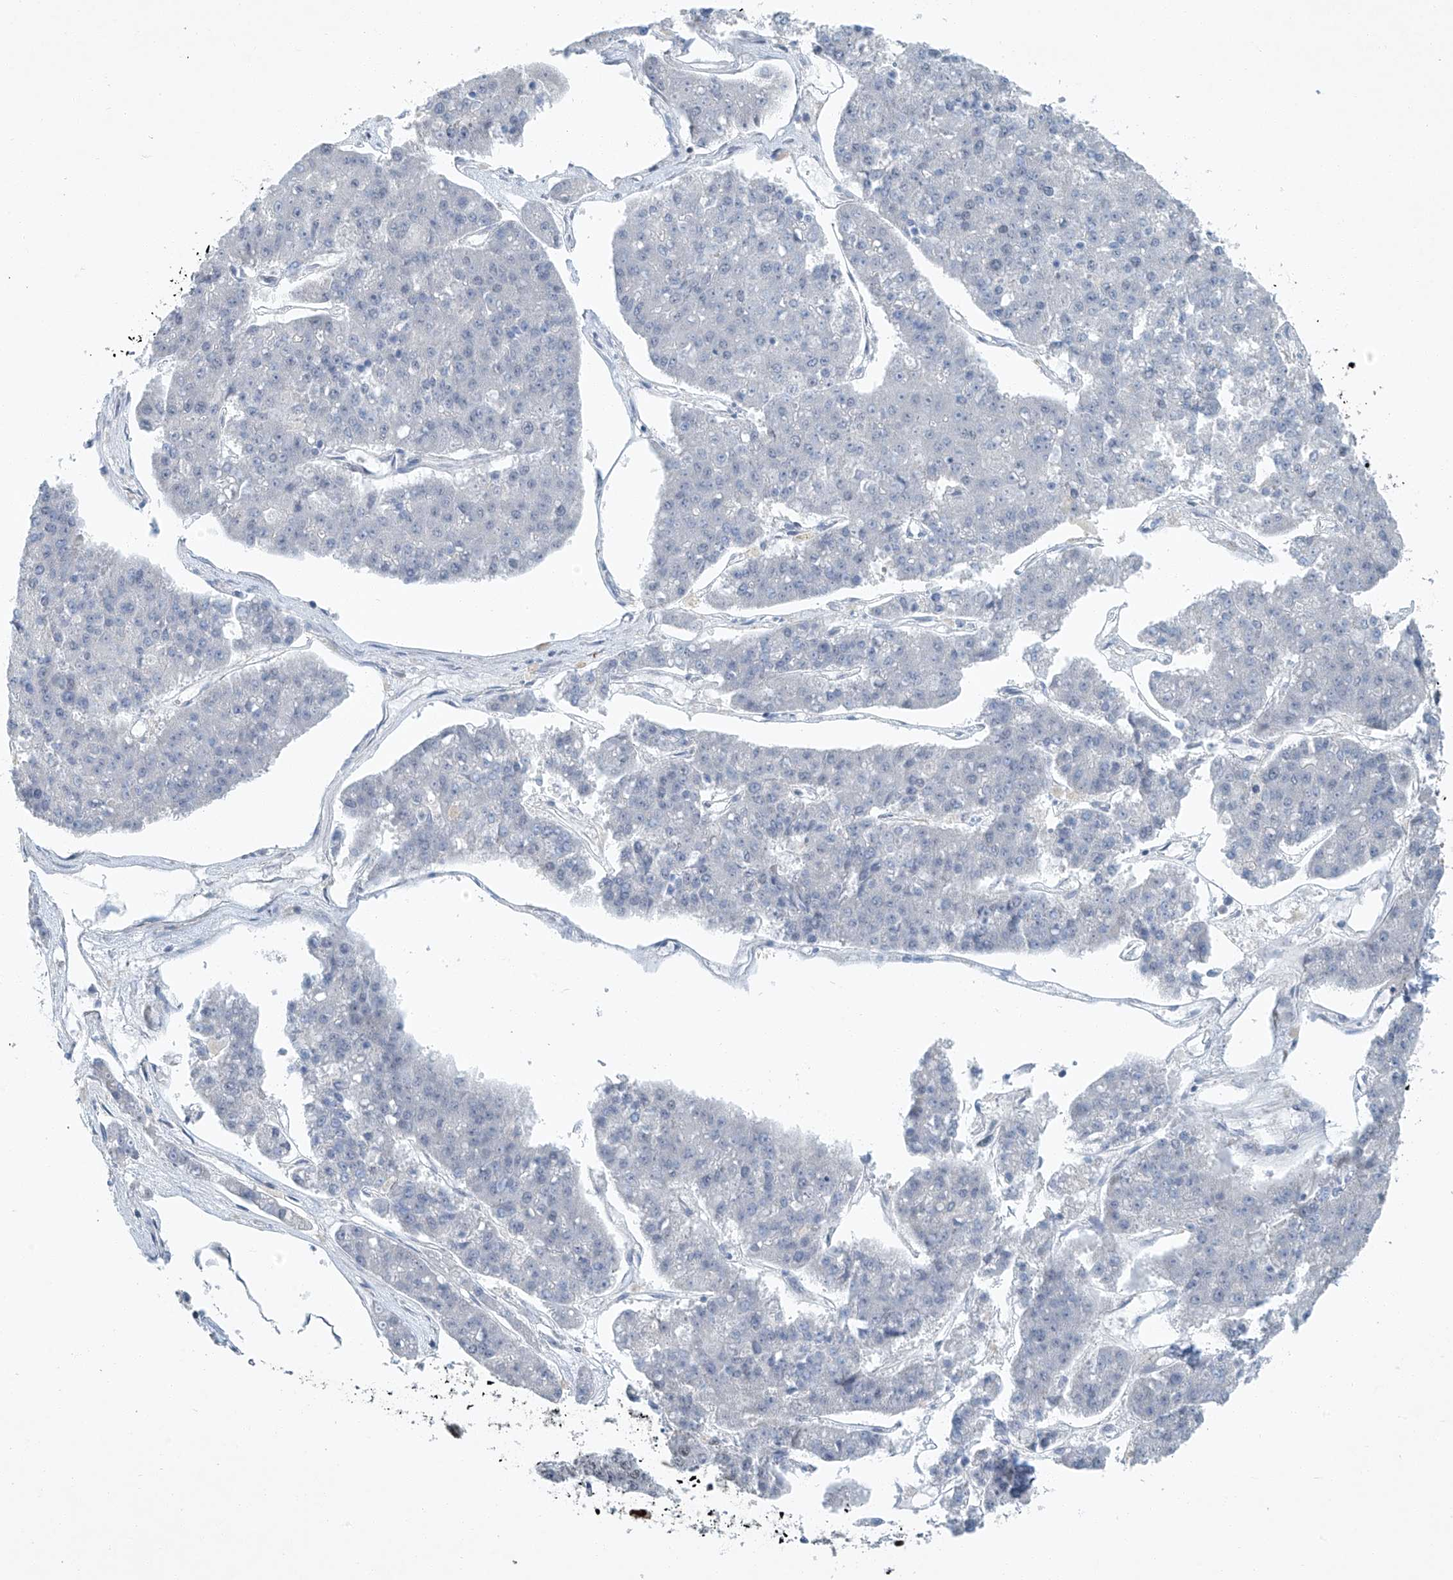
{"staining": {"intensity": "weak", "quantity": "<25%", "location": "nuclear"}, "tissue": "pancreatic cancer", "cell_type": "Tumor cells", "image_type": "cancer", "snomed": [{"axis": "morphology", "description": "Adenocarcinoma, NOS"}, {"axis": "topography", "description": "Pancreas"}], "caption": "DAB immunohistochemical staining of pancreatic cancer reveals no significant positivity in tumor cells.", "gene": "TAF8", "patient": {"sex": "male", "age": 50}}